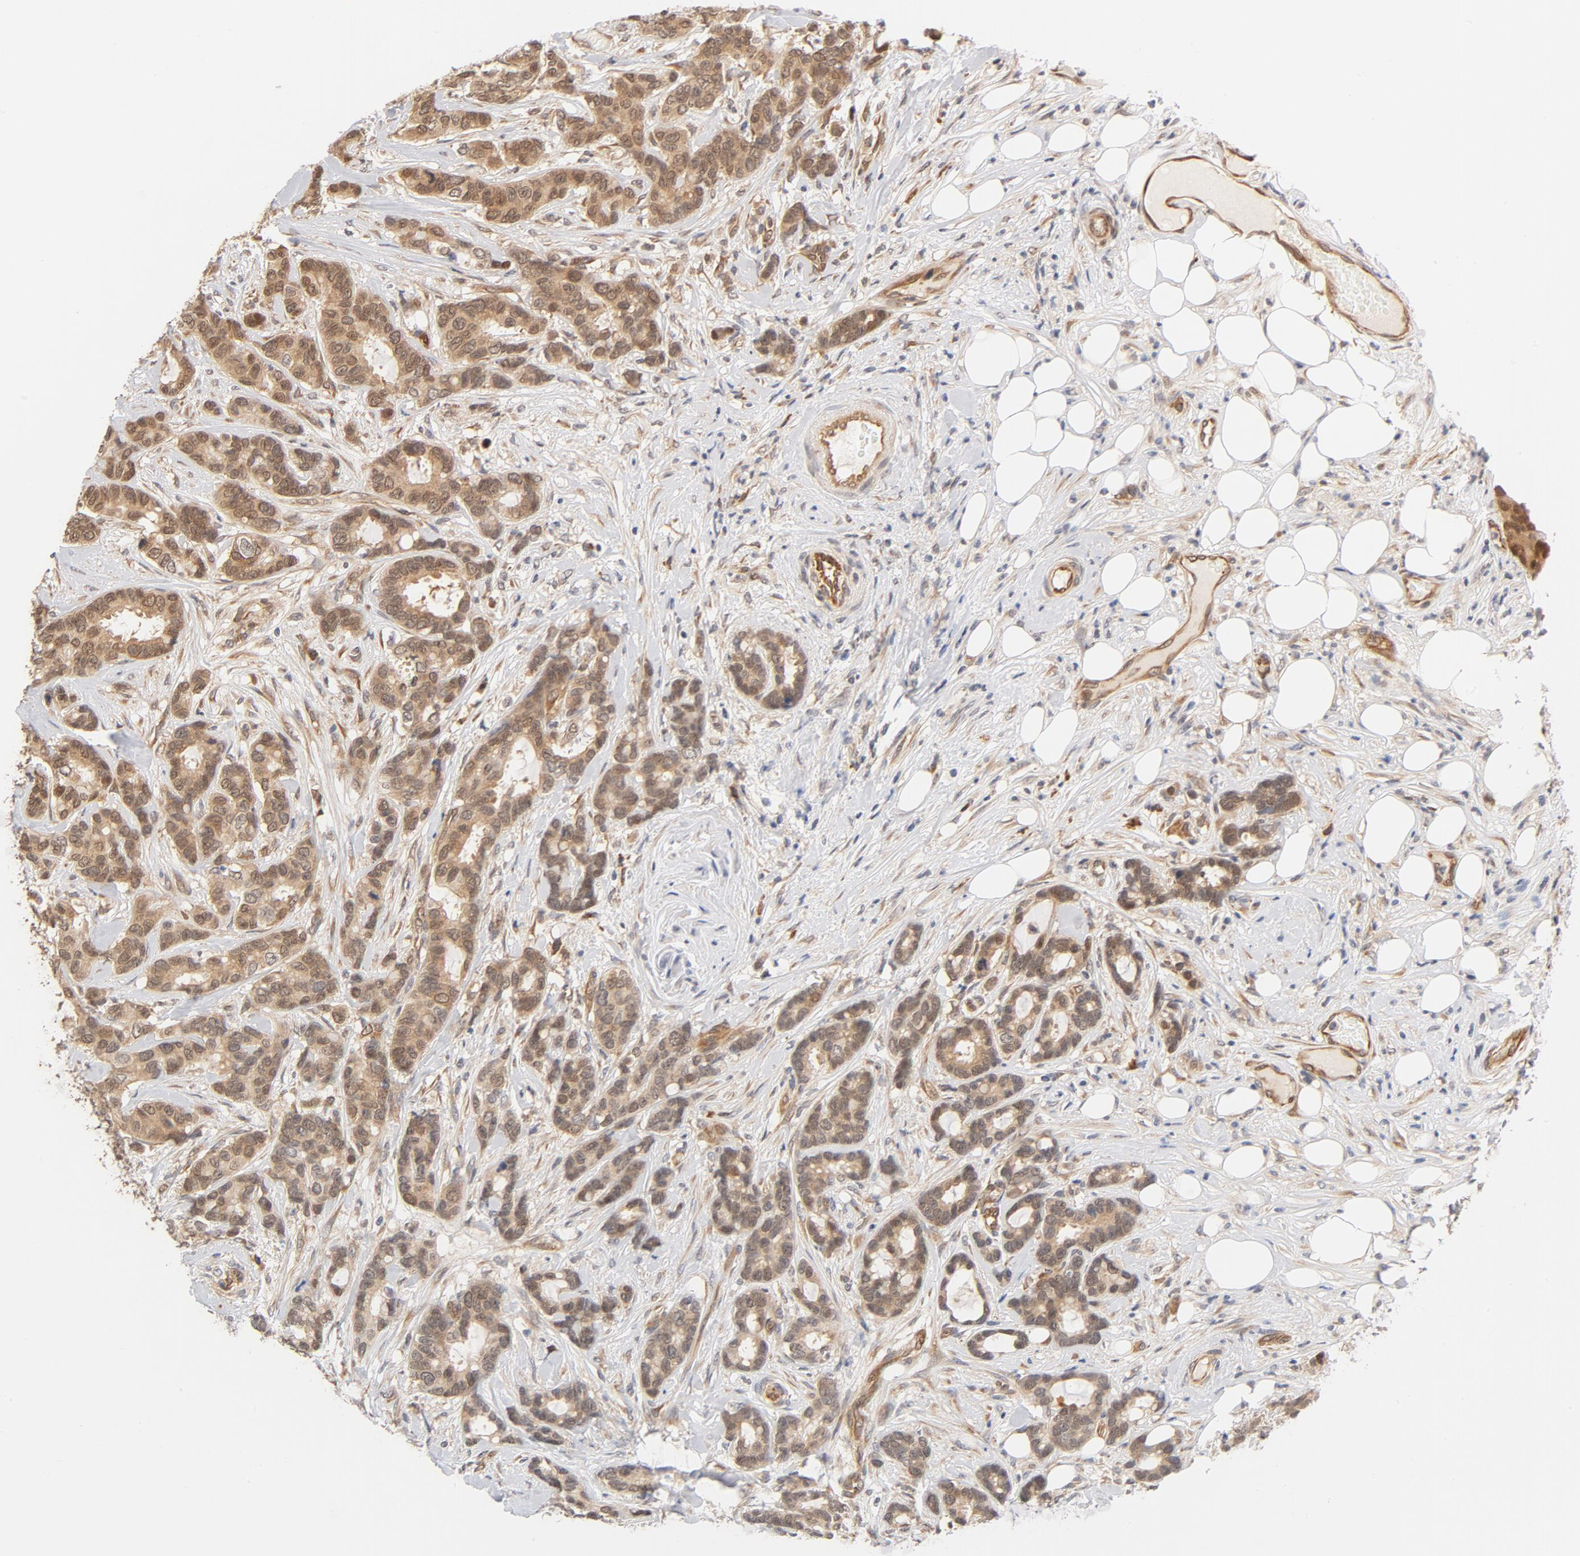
{"staining": {"intensity": "moderate", "quantity": ">75%", "location": "cytoplasmic/membranous"}, "tissue": "breast cancer", "cell_type": "Tumor cells", "image_type": "cancer", "snomed": [{"axis": "morphology", "description": "Duct carcinoma"}, {"axis": "topography", "description": "Breast"}], "caption": "There is medium levels of moderate cytoplasmic/membranous staining in tumor cells of breast cancer, as demonstrated by immunohistochemical staining (brown color).", "gene": "EIF4E", "patient": {"sex": "female", "age": 87}}